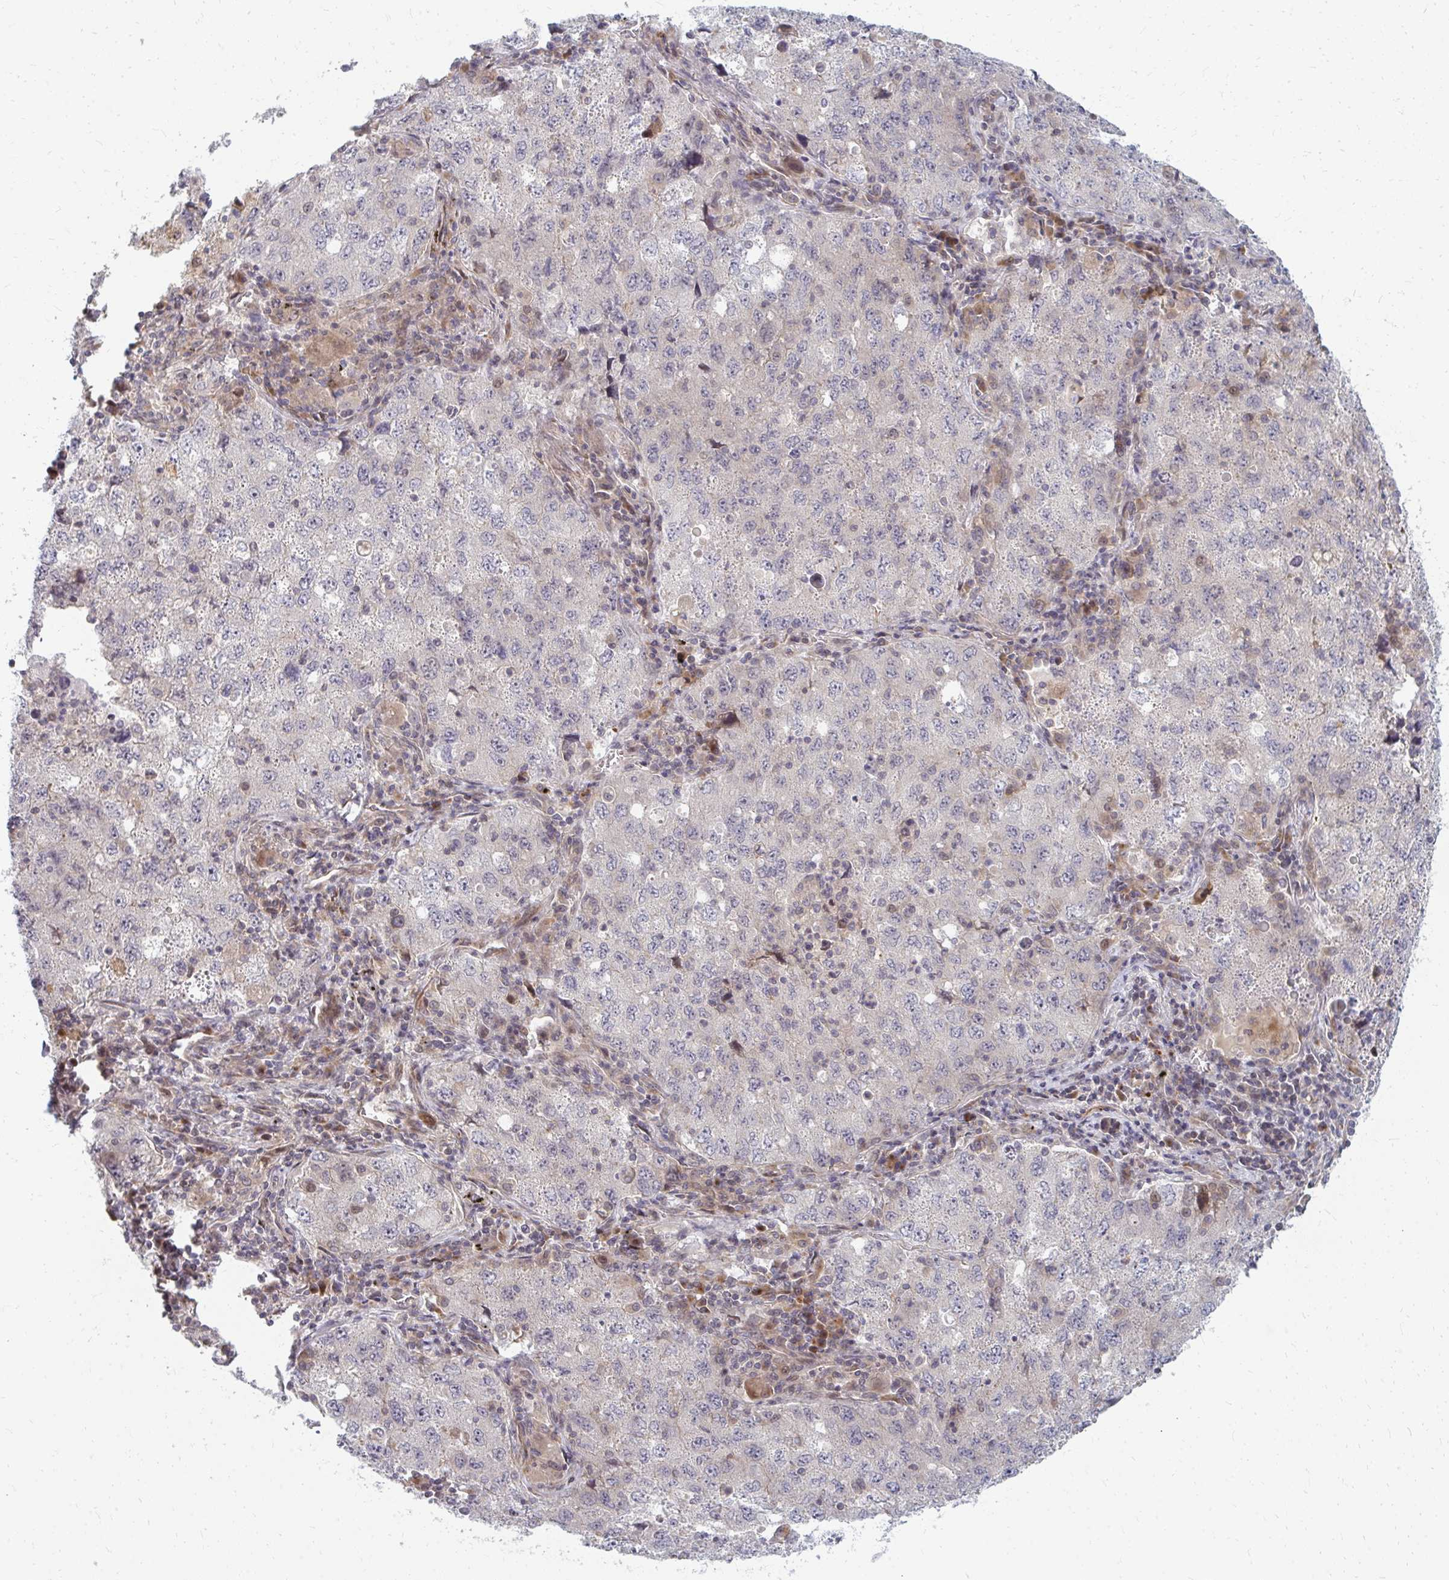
{"staining": {"intensity": "negative", "quantity": "none", "location": "none"}, "tissue": "lung cancer", "cell_type": "Tumor cells", "image_type": "cancer", "snomed": [{"axis": "morphology", "description": "Adenocarcinoma, NOS"}, {"axis": "topography", "description": "Lung"}], "caption": "An image of human lung cancer (adenocarcinoma) is negative for staining in tumor cells. The staining is performed using DAB (3,3'-diaminobenzidine) brown chromogen with nuclei counter-stained in using hematoxylin.", "gene": "ZNF285", "patient": {"sex": "female", "age": 57}}